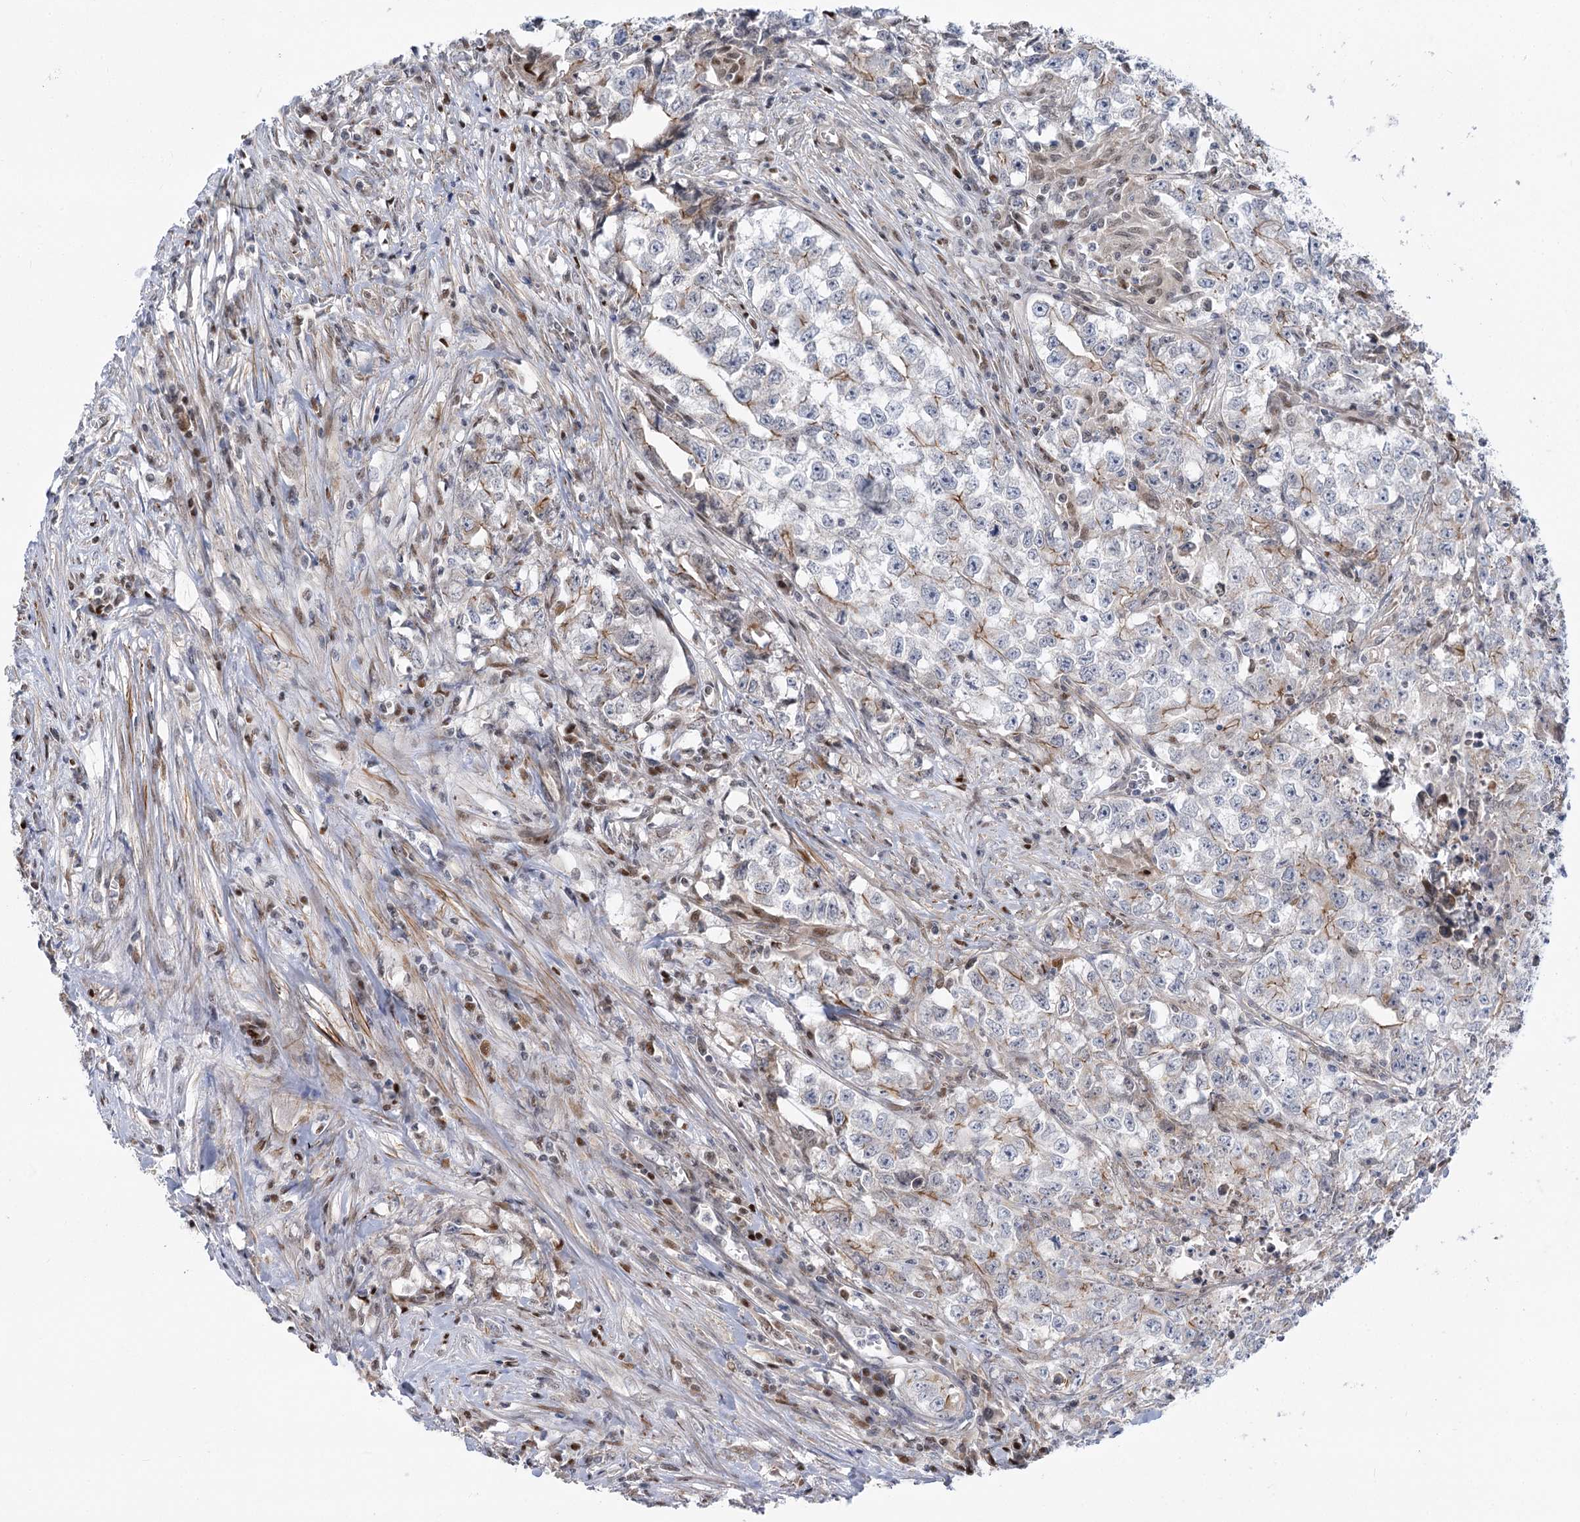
{"staining": {"intensity": "weak", "quantity": "<25%", "location": "cytoplasmic/membranous"}, "tissue": "testis cancer", "cell_type": "Tumor cells", "image_type": "cancer", "snomed": [{"axis": "morphology", "description": "Seminoma, NOS"}, {"axis": "morphology", "description": "Carcinoma, Embryonal, NOS"}, {"axis": "topography", "description": "Testis"}], "caption": "High power microscopy photomicrograph of an immunohistochemistry photomicrograph of testis cancer (seminoma), revealing no significant positivity in tumor cells.", "gene": "ARSI", "patient": {"sex": "male", "age": 43}}